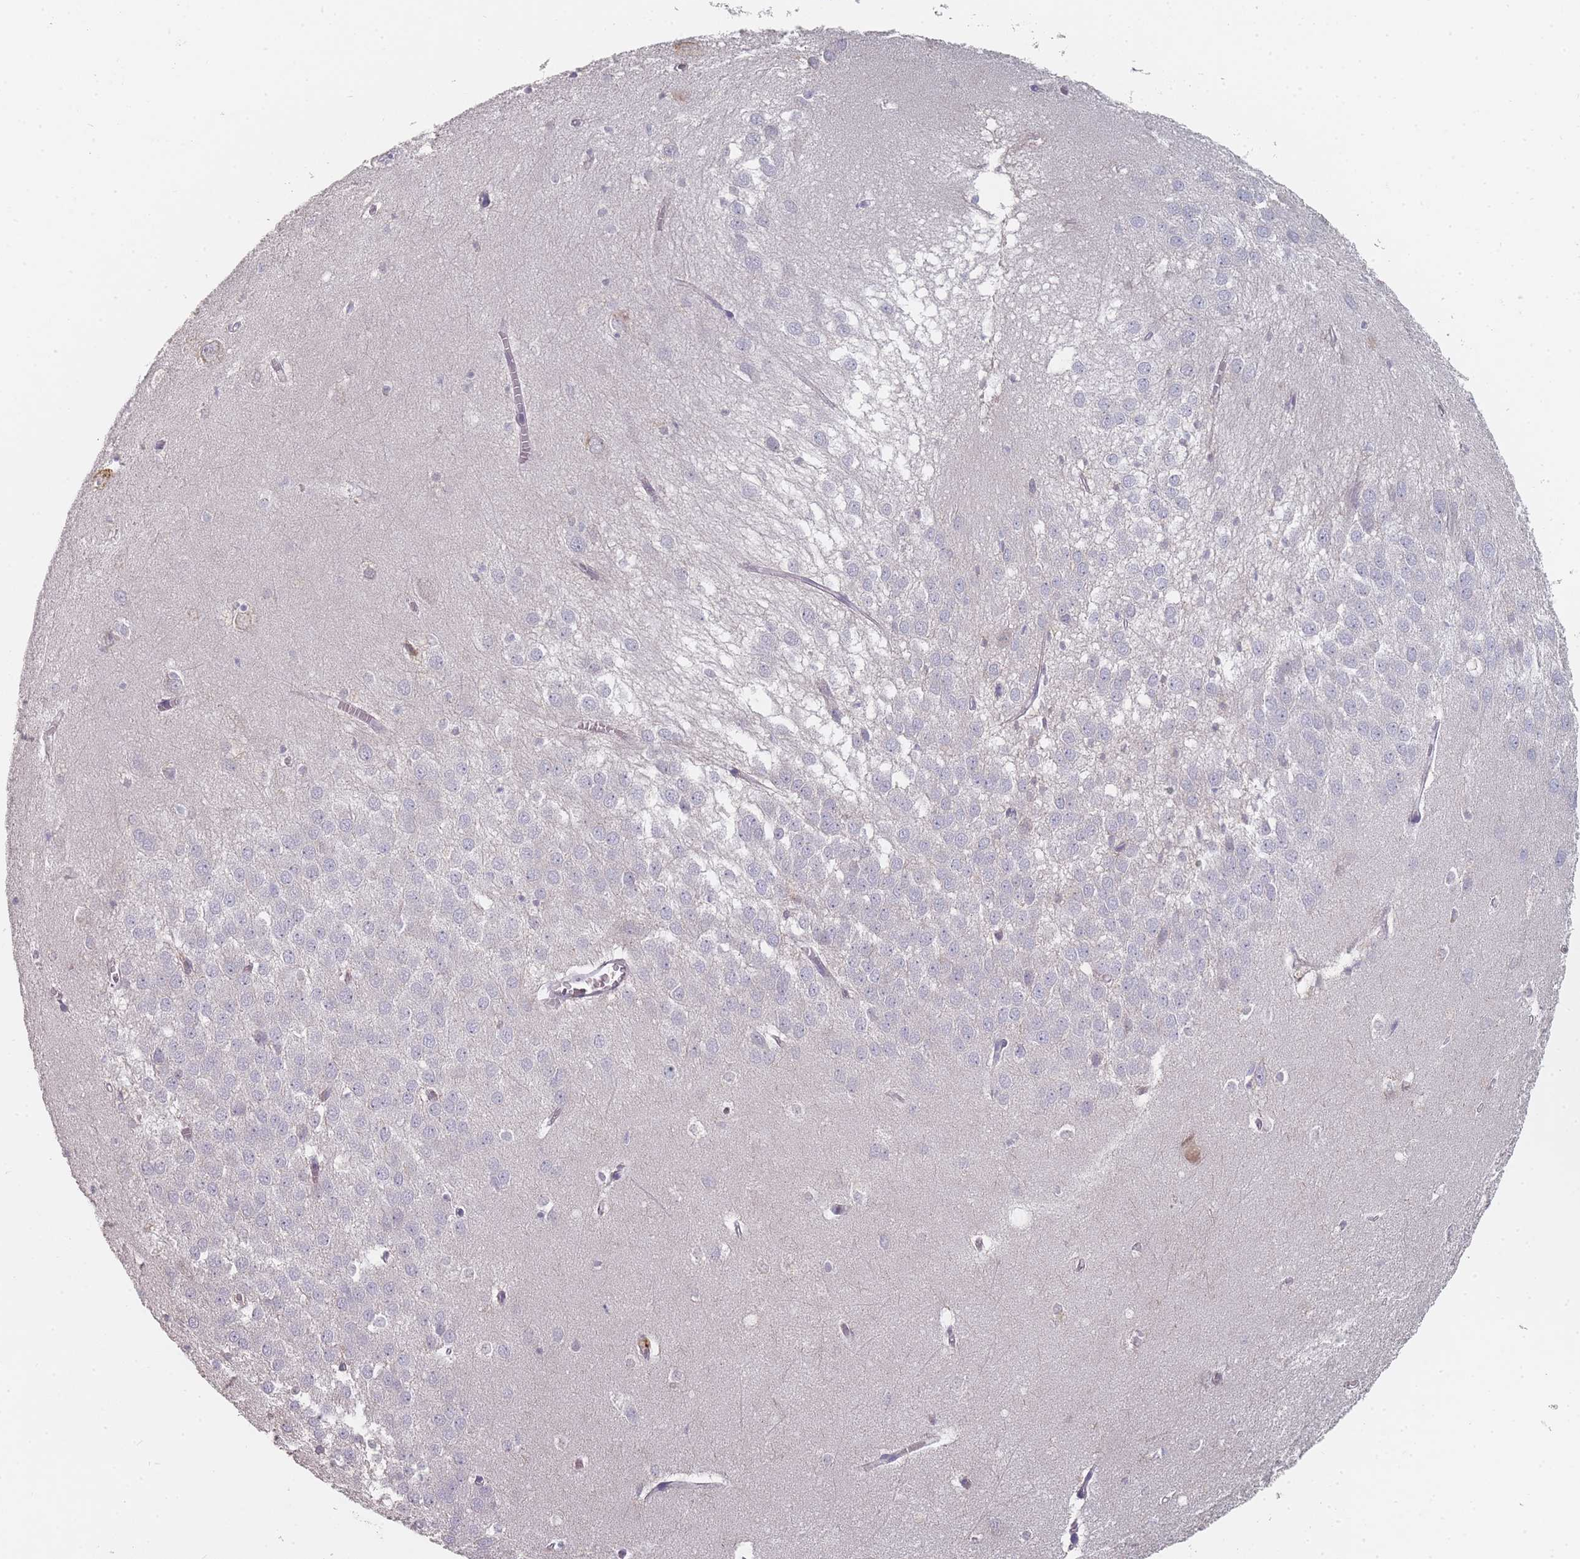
{"staining": {"intensity": "negative", "quantity": "none", "location": "none"}, "tissue": "hippocampus", "cell_type": "Glial cells", "image_type": "normal", "snomed": [{"axis": "morphology", "description": "Normal tissue, NOS"}, {"axis": "topography", "description": "Hippocampus"}], "caption": "Immunohistochemical staining of normal human hippocampus reveals no significant positivity in glial cells. (Brightfield microscopy of DAB immunohistochemistry (IHC) at high magnification).", "gene": "SLC35E4", "patient": {"sex": "female", "age": 64}}